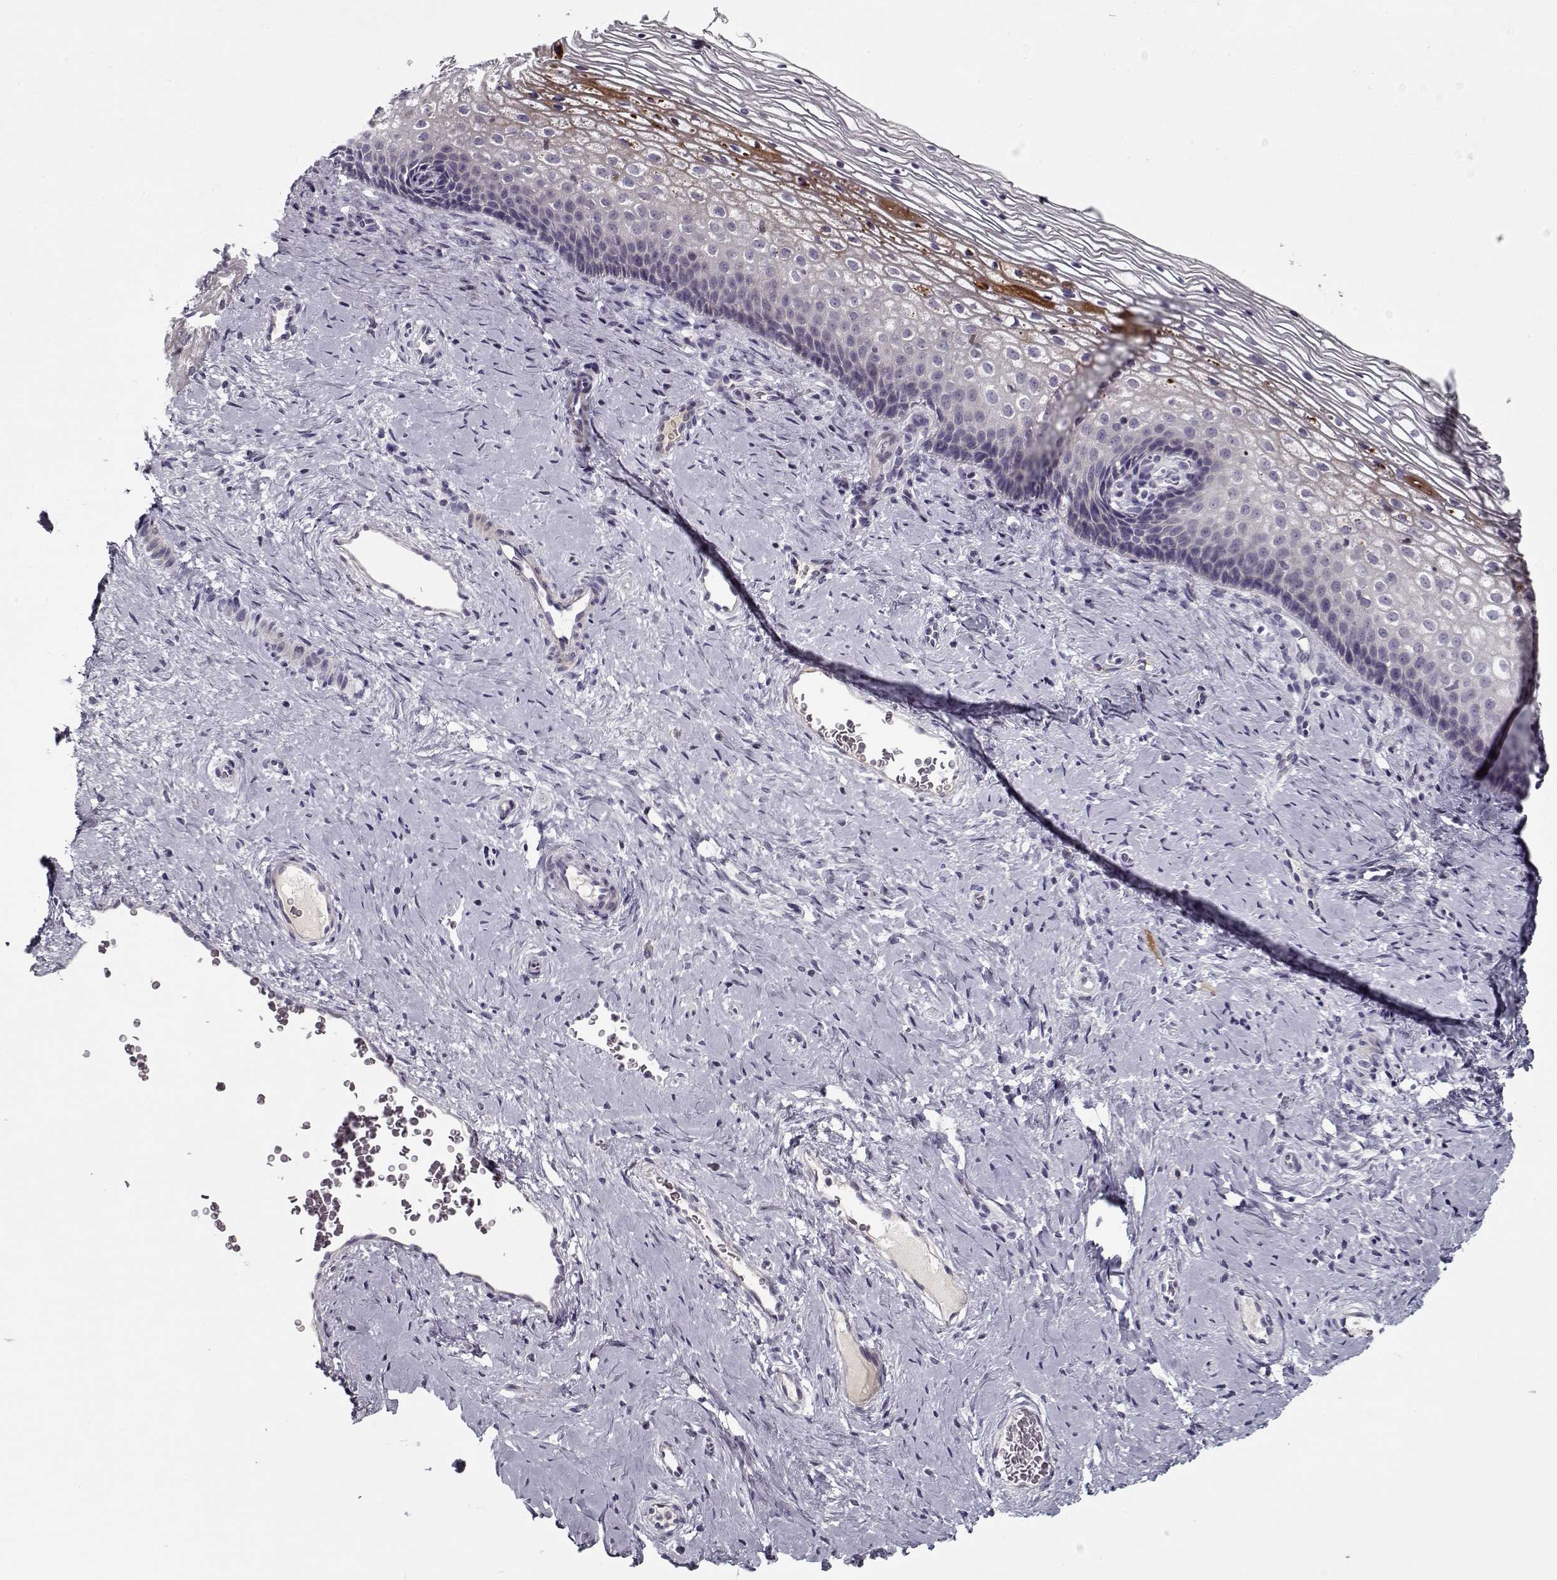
{"staining": {"intensity": "negative", "quantity": "none", "location": "none"}, "tissue": "cervix", "cell_type": "Squamous epithelial cells", "image_type": "normal", "snomed": [{"axis": "morphology", "description": "Normal tissue, NOS"}, {"axis": "topography", "description": "Cervix"}], "caption": "IHC photomicrograph of benign cervix: cervix stained with DAB (3,3'-diaminobenzidine) exhibits no significant protein positivity in squamous epithelial cells.", "gene": "DDX25", "patient": {"sex": "female", "age": 34}}